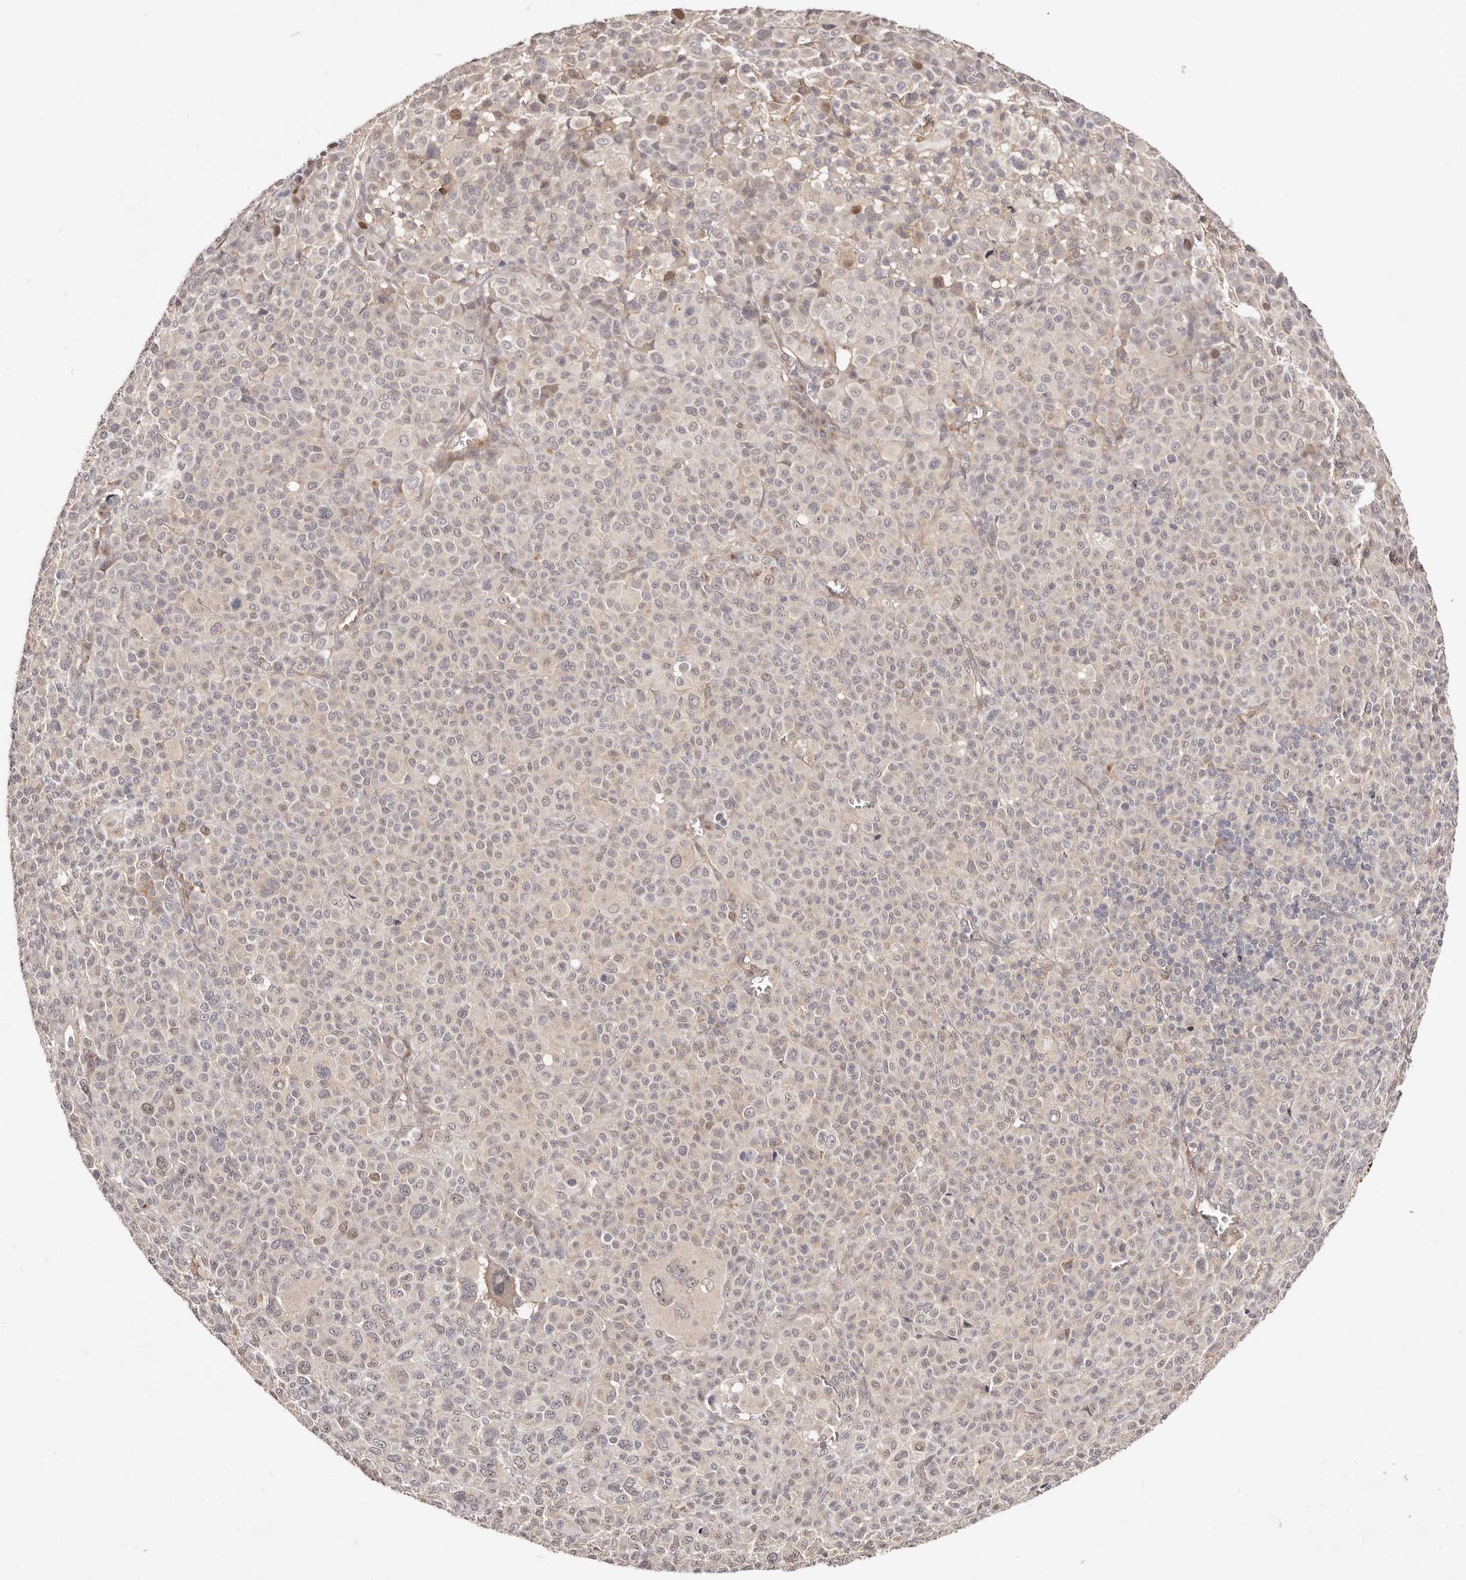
{"staining": {"intensity": "weak", "quantity": "<25%", "location": "nuclear"}, "tissue": "melanoma", "cell_type": "Tumor cells", "image_type": "cancer", "snomed": [{"axis": "morphology", "description": "Malignant melanoma, Metastatic site"}, {"axis": "topography", "description": "Skin"}], "caption": "Immunohistochemical staining of malignant melanoma (metastatic site) shows no significant positivity in tumor cells. Nuclei are stained in blue.", "gene": "EGR3", "patient": {"sex": "female", "age": 74}}